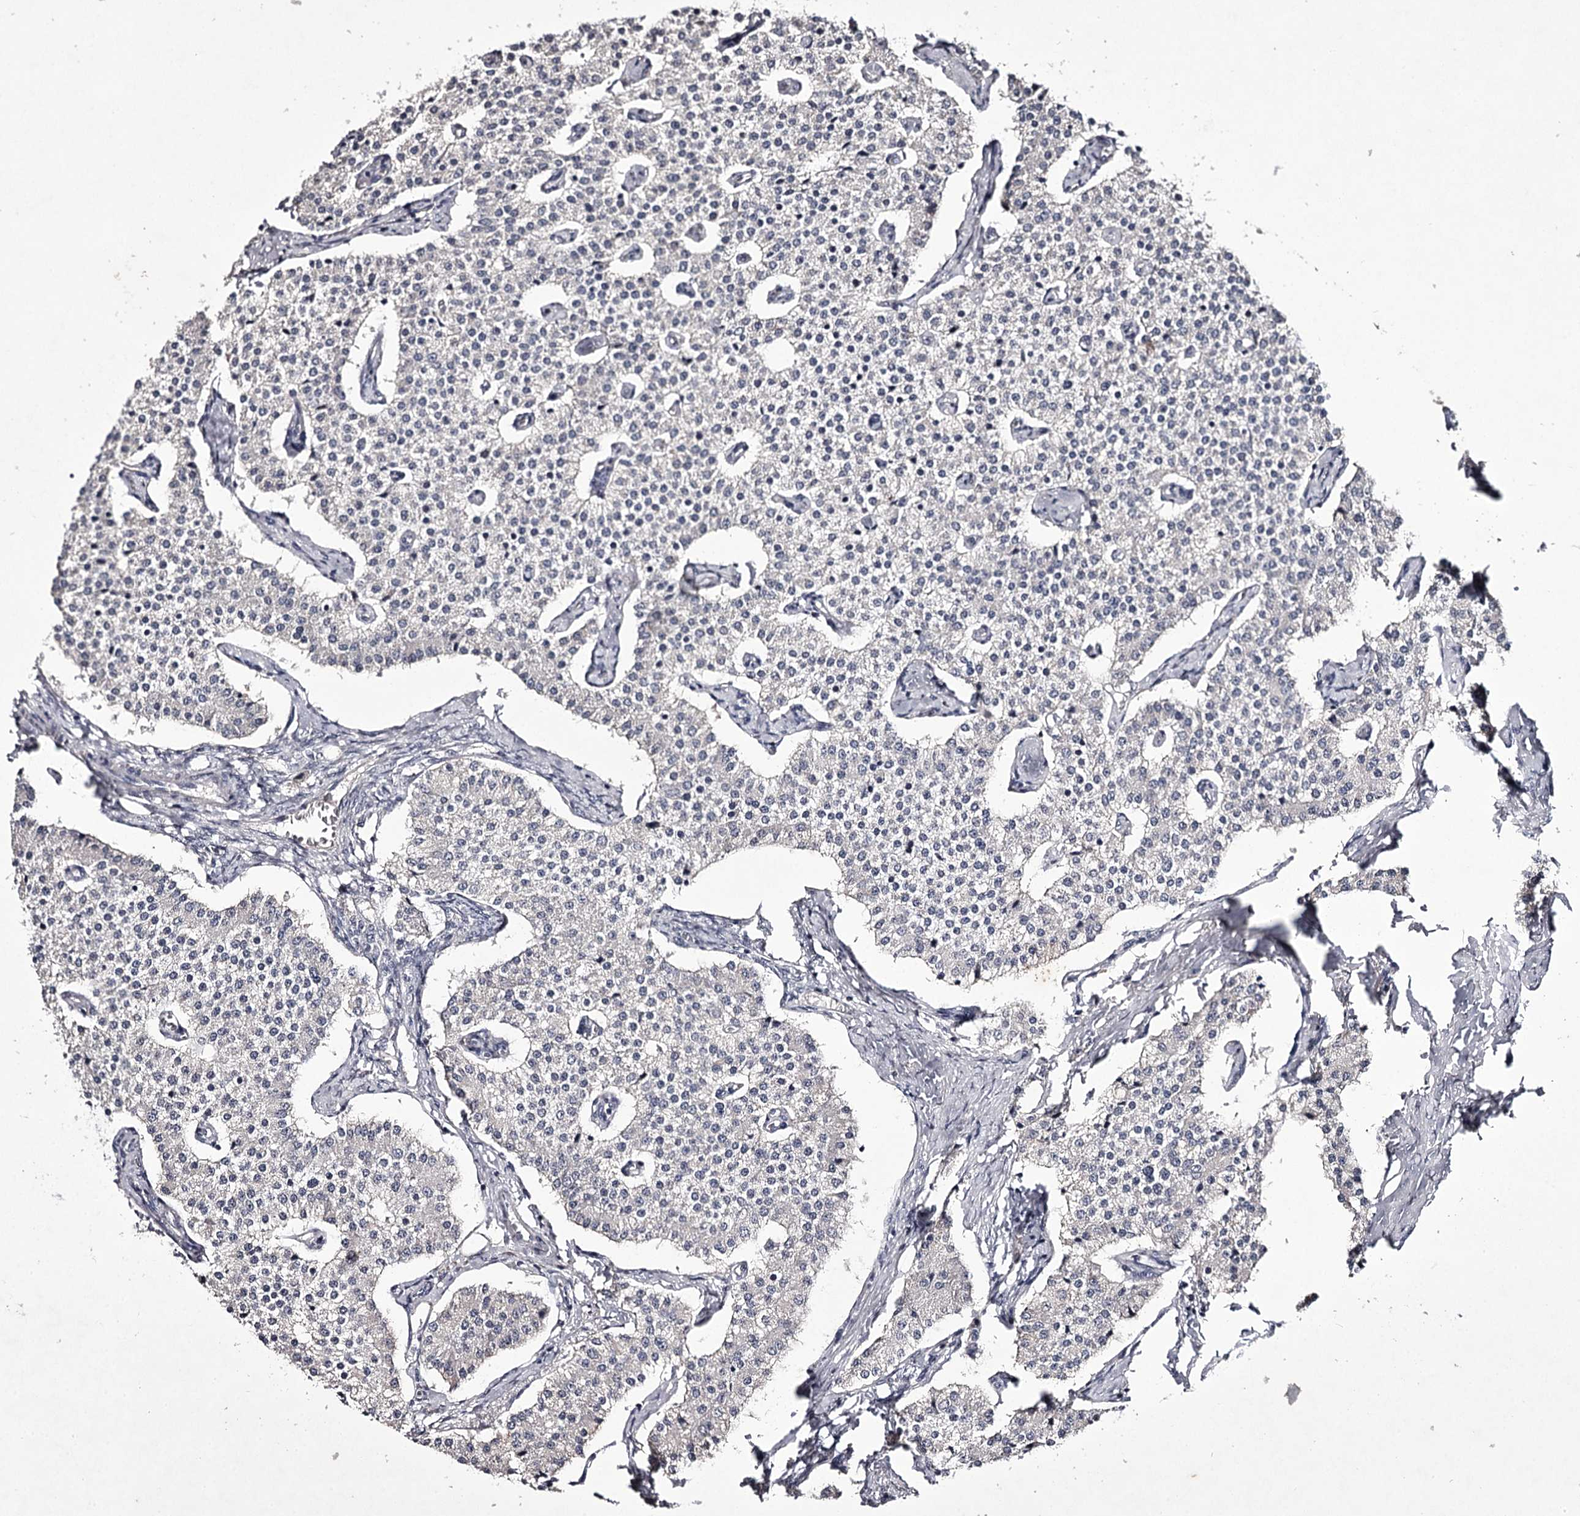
{"staining": {"intensity": "negative", "quantity": "none", "location": "none"}, "tissue": "carcinoid", "cell_type": "Tumor cells", "image_type": "cancer", "snomed": [{"axis": "morphology", "description": "Carcinoid, malignant, NOS"}, {"axis": "topography", "description": "Colon"}], "caption": "This is an IHC micrograph of carcinoid. There is no positivity in tumor cells.", "gene": "PRM2", "patient": {"sex": "female", "age": 52}}